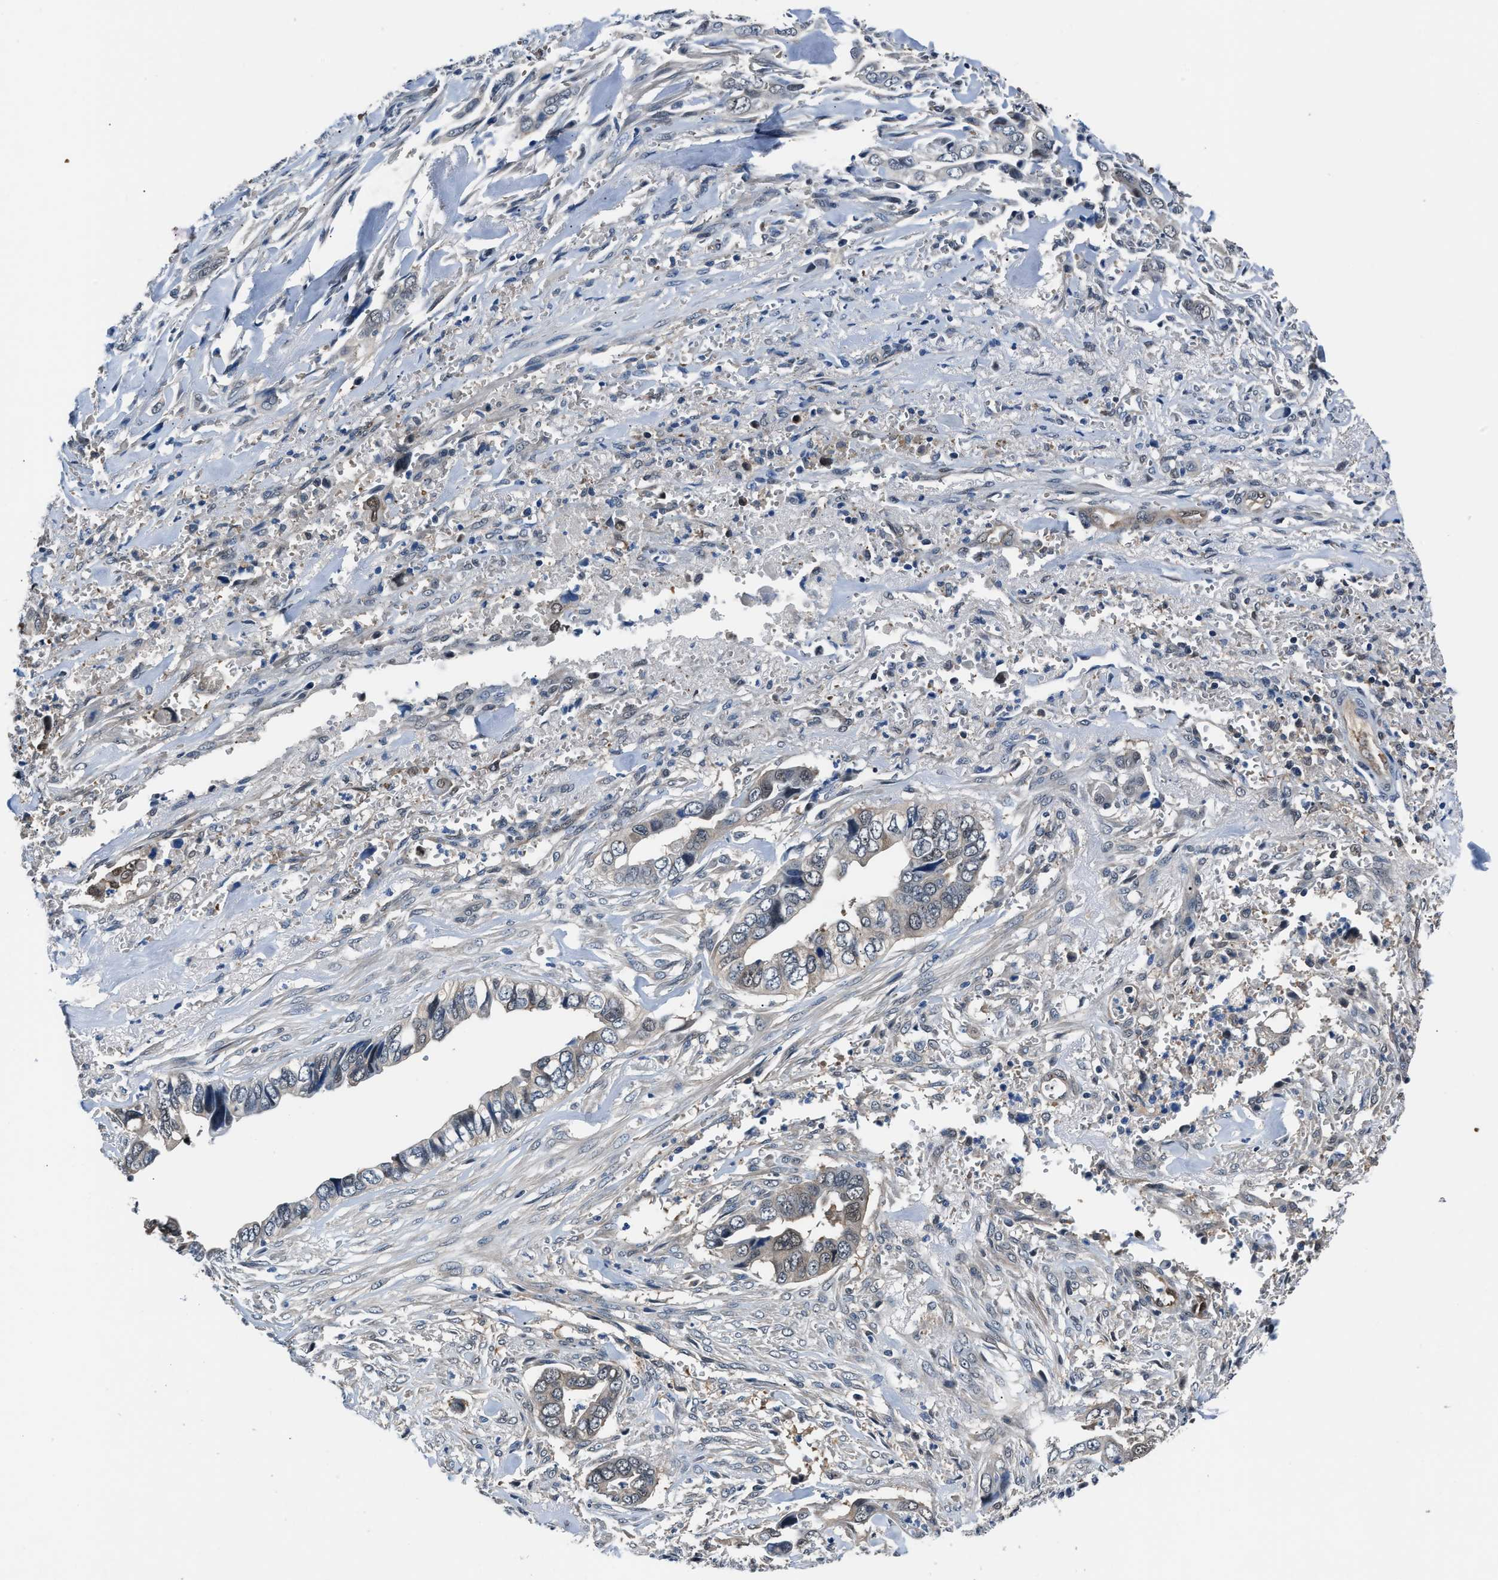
{"staining": {"intensity": "weak", "quantity": "<25%", "location": "cytoplasmic/membranous"}, "tissue": "liver cancer", "cell_type": "Tumor cells", "image_type": "cancer", "snomed": [{"axis": "morphology", "description": "Cholangiocarcinoma"}, {"axis": "topography", "description": "Liver"}], "caption": "High power microscopy photomicrograph of an immunohistochemistry (IHC) image of liver cancer, revealing no significant staining in tumor cells.", "gene": "PPA1", "patient": {"sex": "female", "age": 79}}